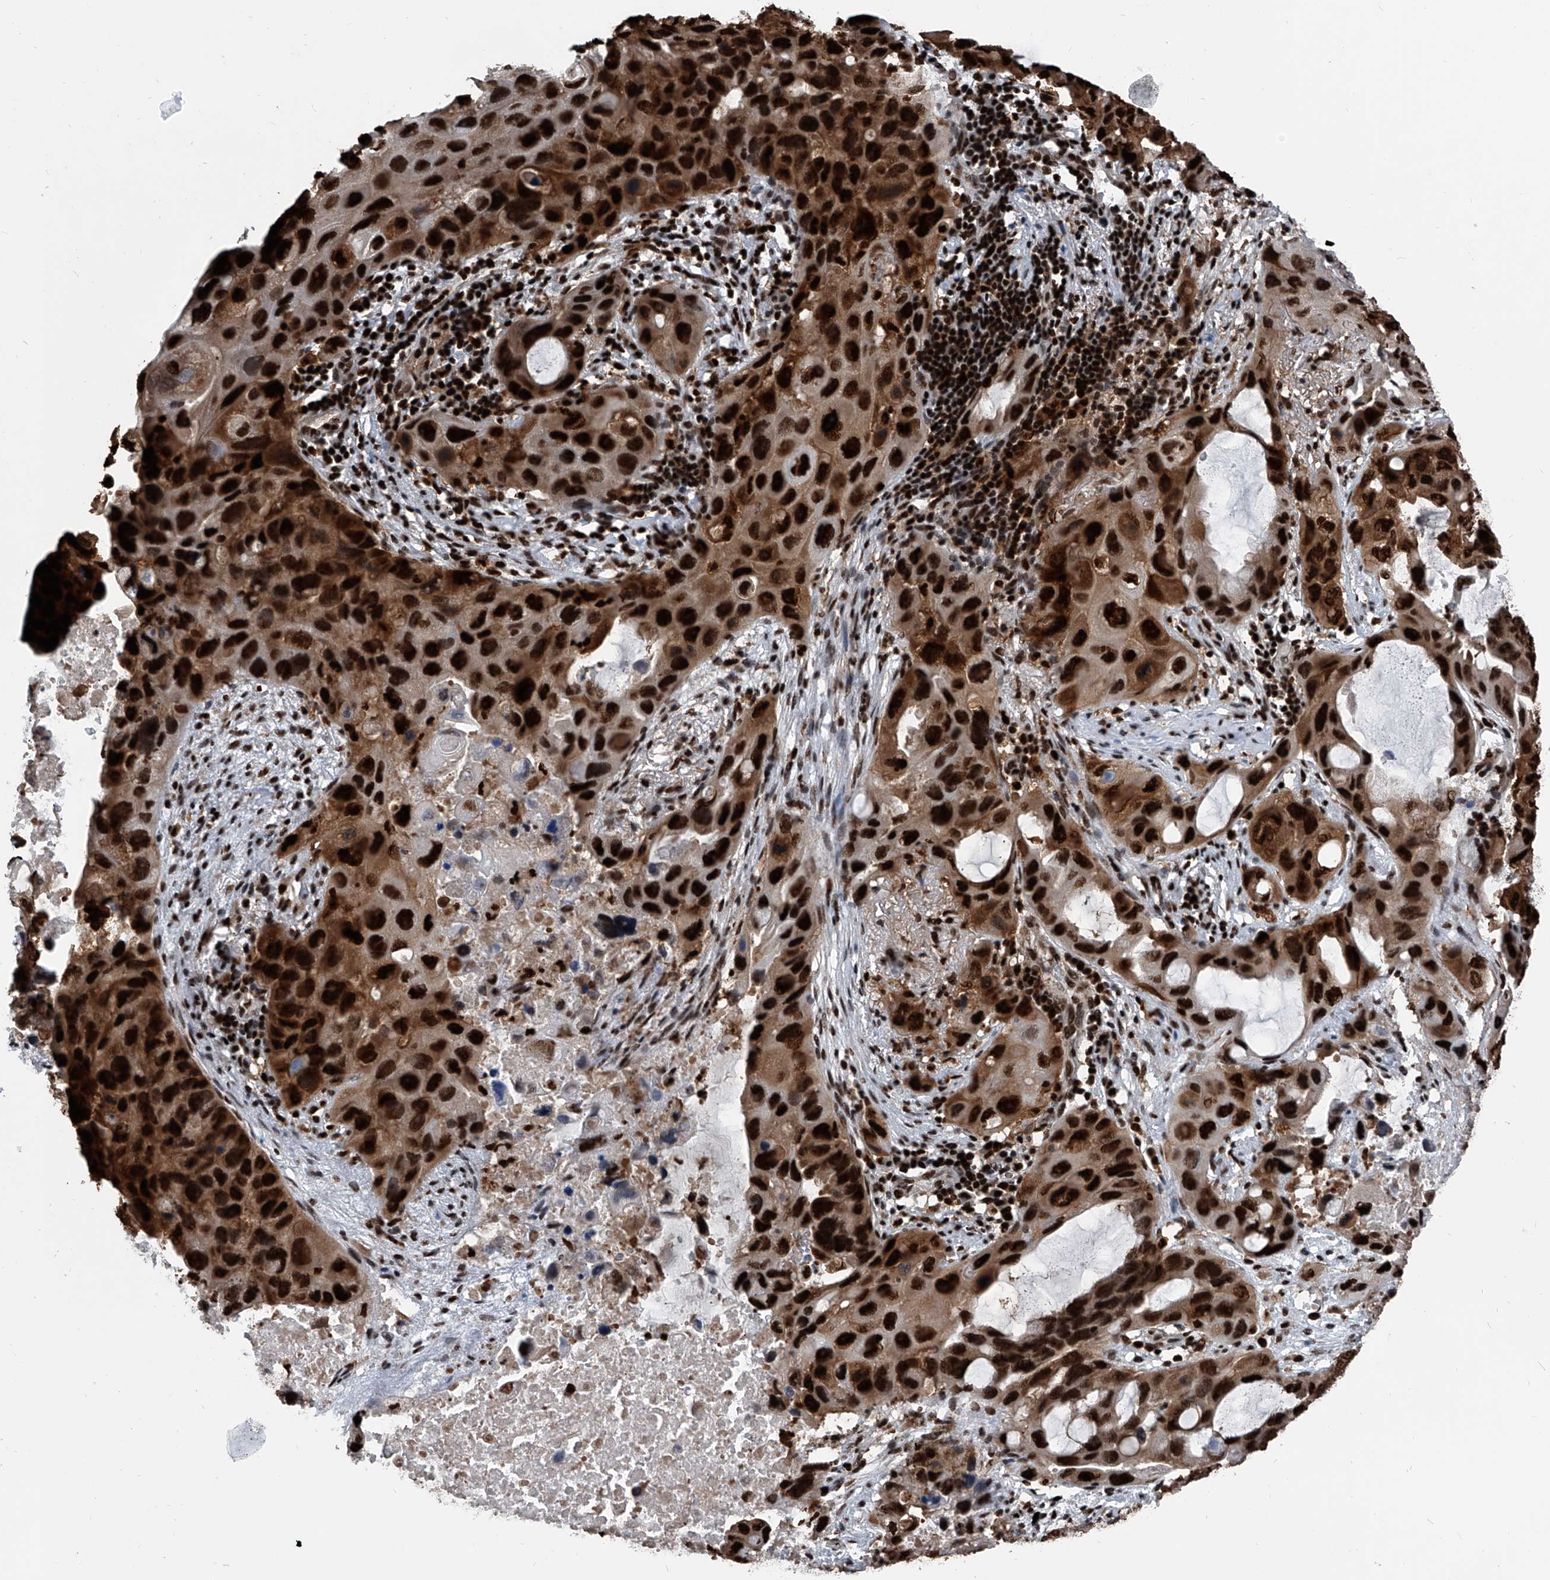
{"staining": {"intensity": "strong", "quantity": ">75%", "location": "cytoplasmic/membranous,nuclear"}, "tissue": "lung cancer", "cell_type": "Tumor cells", "image_type": "cancer", "snomed": [{"axis": "morphology", "description": "Squamous cell carcinoma, NOS"}, {"axis": "topography", "description": "Lung"}], "caption": "The immunohistochemical stain shows strong cytoplasmic/membranous and nuclear expression in tumor cells of lung cancer (squamous cell carcinoma) tissue.", "gene": "FKBP5", "patient": {"sex": "female", "age": 73}}